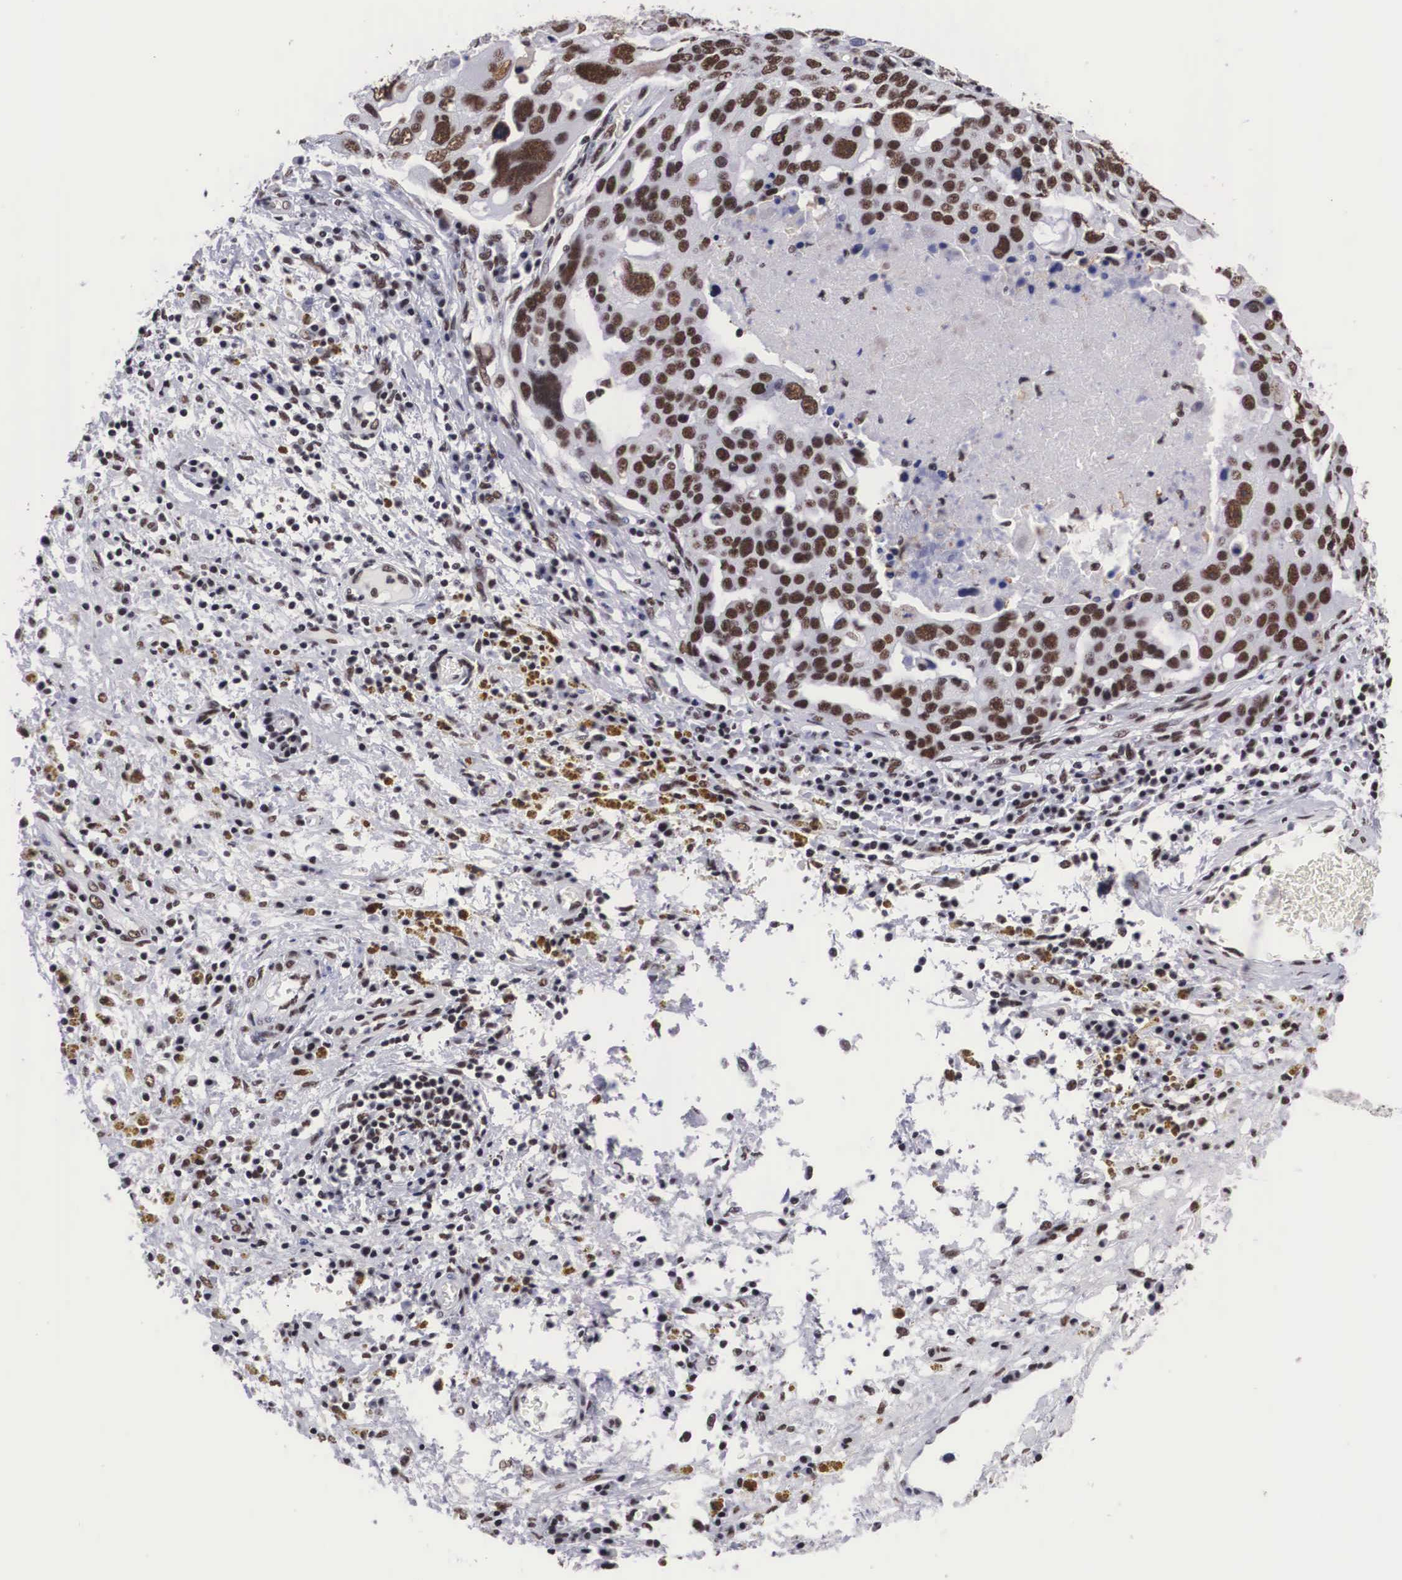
{"staining": {"intensity": "moderate", "quantity": ">75%", "location": "nuclear"}, "tissue": "ovarian cancer", "cell_type": "Tumor cells", "image_type": "cancer", "snomed": [{"axis": "morphology", "description": "Carcinoma, endometroid"}, {"axis": "topography", "description": "Ovary"}], "caption": "A brown stain labels moderate nuclear staining of a protein in human ovarian endometroid carcinoma tumor cells.", "gene": "SF3A1", "patient": {"sex": "female", "age": 75}}